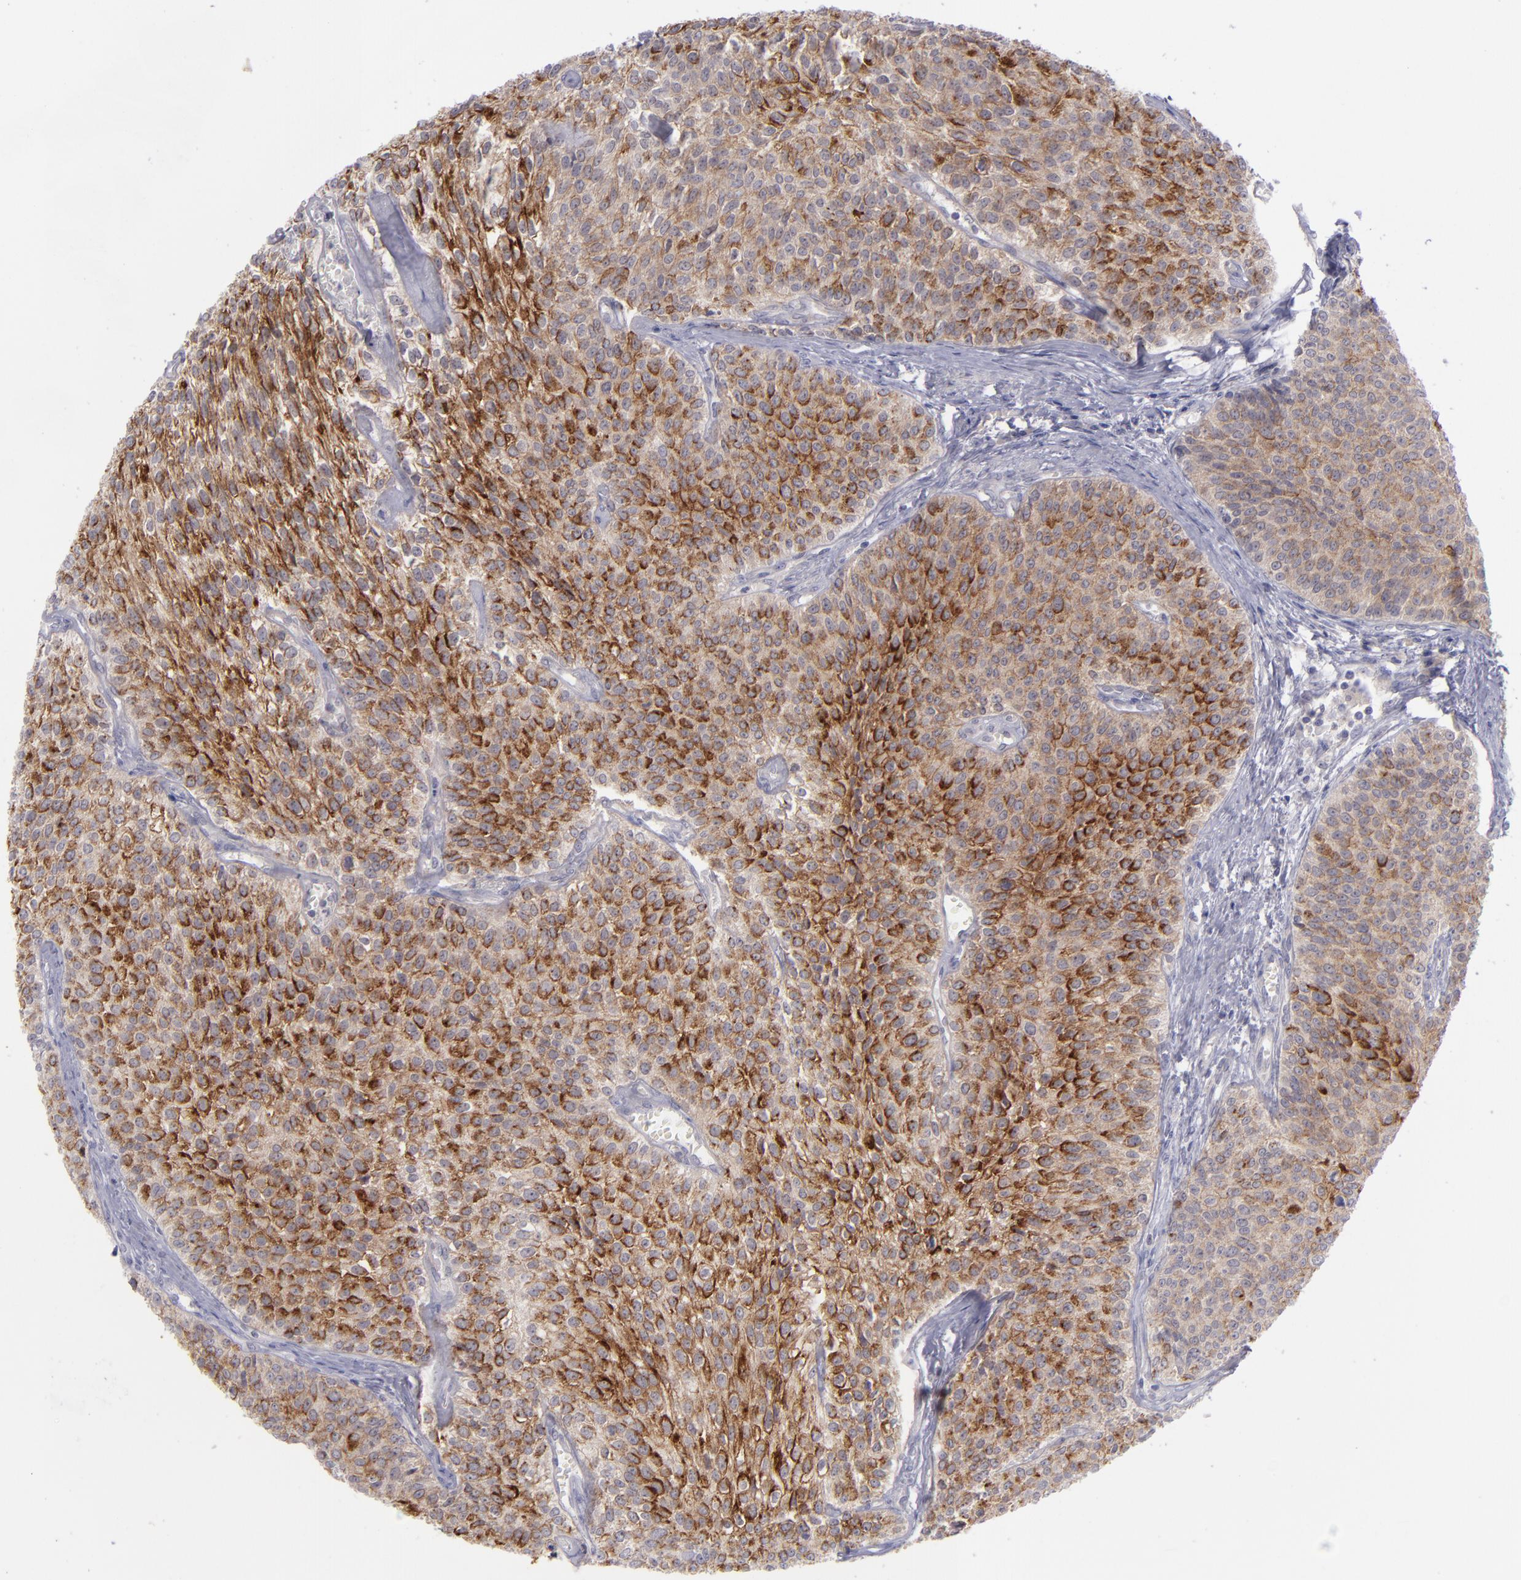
{"staining": {"intensity": "strong", "quantity": ">75%", "location": "cytoplasmic/membranous"}, "tissue": "urothelial cancer", "cell_type": "Tumor cells", "image_type": "cancer", "snomed": [{"axis": "morphology", "description": "Urothelial carcinoma, Low grade"}, {"axis": "topography", "description": "Urinary bladder"}], "caption": "Urothelial cancer stained for a protein reveals strong cytoplasmic/membranous positivity in tumor cells.", "gene": "EVPL", "patient": {"sex": "female", "age": 73}}